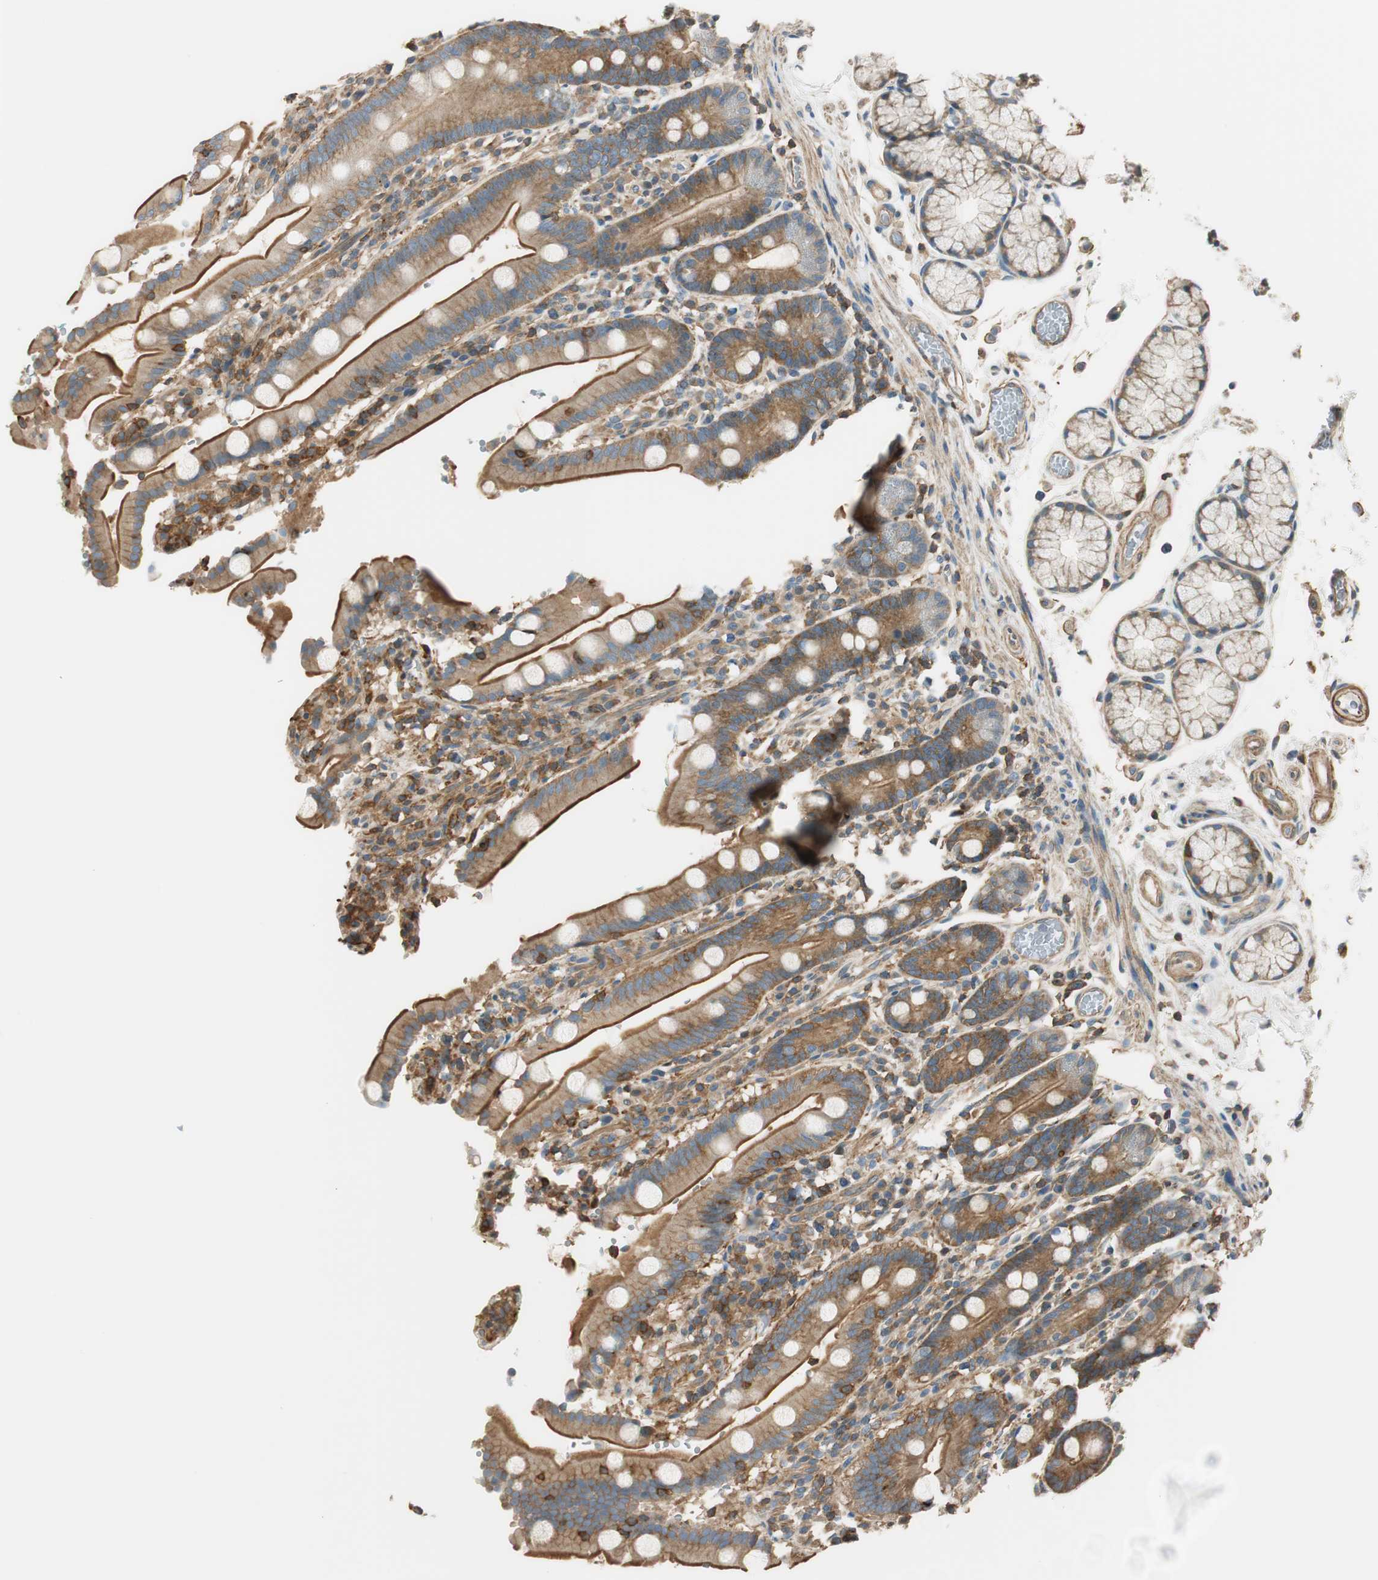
{"staining": {"intensity": "strong", "quantity": ">75%", "location": "cytoplasmic/membranous"}, "tissue": "duodenum", "cell_type": "Glandular cells", "image_type": "normal", "snomed": [{"axis": "morphology", "description": "Normal tissue, NOS"}, {"axis": "topography", "description": "Small intestine, NOS"}], "caption": "Duodenum stained with DAB (3,3'-diaminobenzidine) immunohistochemistry (IHC) exhibits high levels of strong cytoplasmic/membranous expression in about >75% of glandular cells. Nuclei are stained in blue.", "gene": "PI4K2B", "patient": {"sex": "female", "age": 71}}